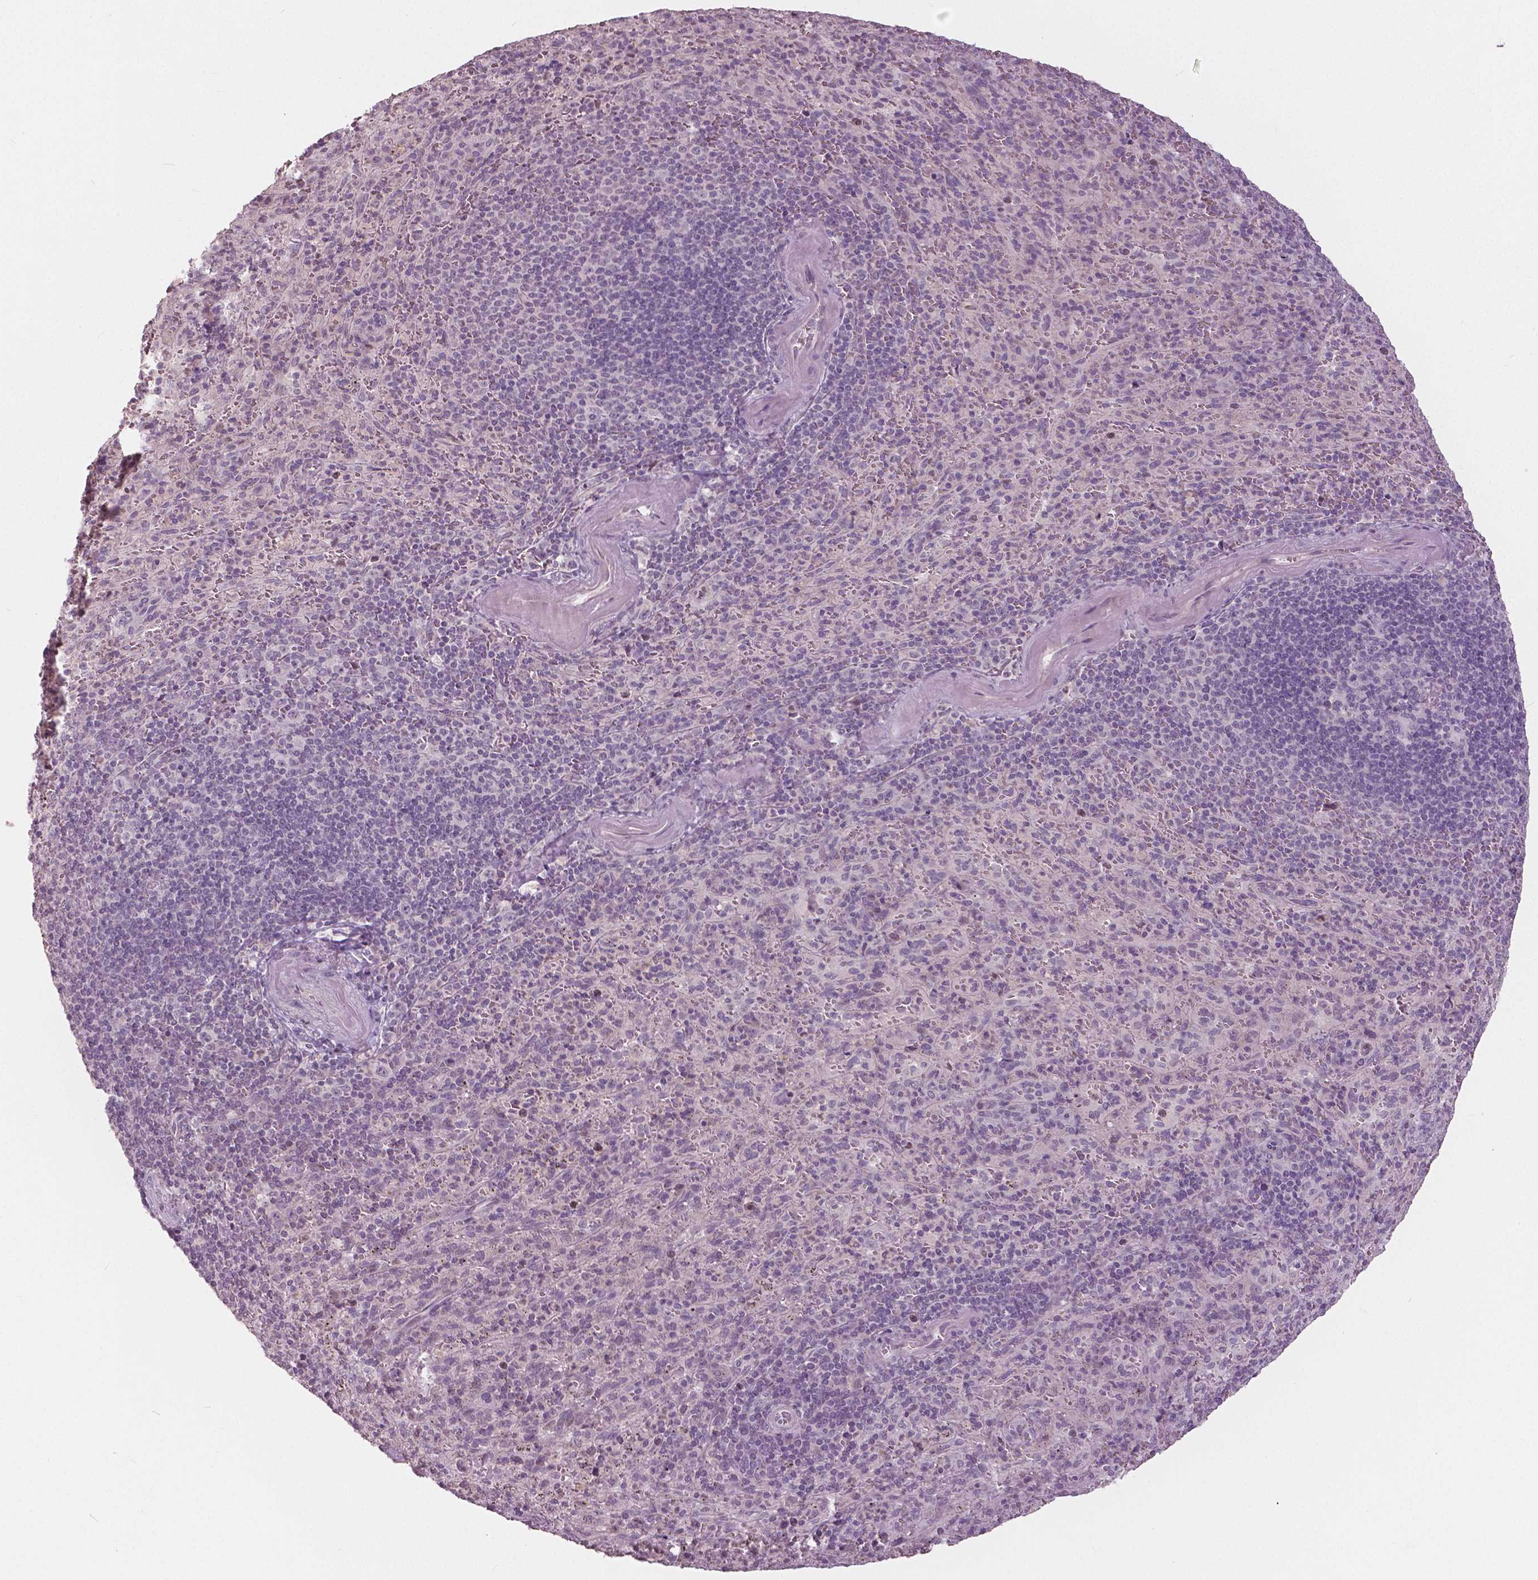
{"staining": {"intensity": "negative", "quantity": "none", "location": "none"}, "tissue": "spleen", "cell_type": "Cells in red pulp", "image_type": "normal", "snomed": [{"axis": "morphology", "description": "Normal tissue, NOS"}, {"axis": "topography", "description": "Spleen"}], "caption": "DAB (3,3'-diaminobenzidine) immunohistochemical staining of unremarkable spleen reveals no significant positivity in cells in red pulp. (Brightfield microscopy of DAB (3,3'-diaminobenzidine) IHC at high magnification).", "gene": "NANOG", "patient": {"sex": "male", "age": 57}}